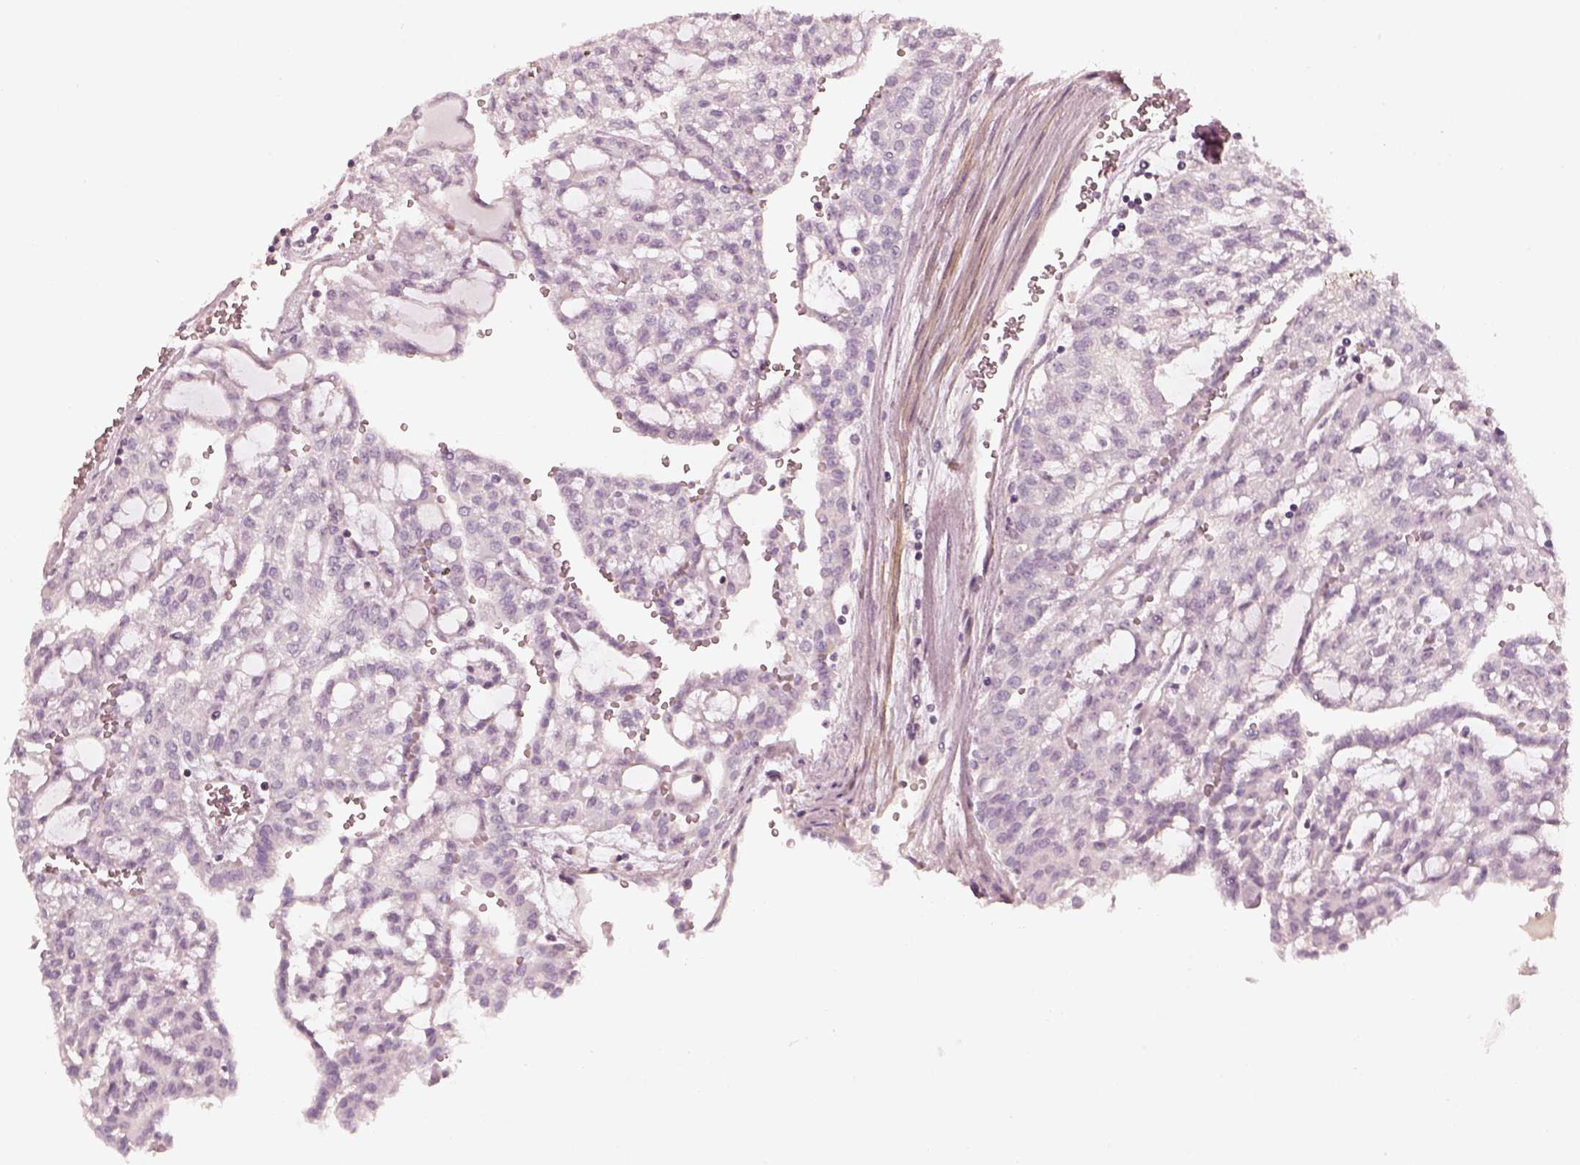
{"staining": {"intensity": "negative", "quantity": "none", "location": "none"}, "tissue": "renal cancer", "cell_type": "Tumor cells", "image_type": "cancer", "snomed": [{"axis": "morphology", "description": "Adenocarcinoma, NOS"}, {"axis": "topography", "description": "Kidney"}], "caption": "Protein analysis of adenocarcinoma (renal) demonstrates no significant positivity in tumor cells. (DAB (3,3'-diaminobenzidine) immunohistochemistry, high magnification).", "gene": "PRLHR", "patient": {"sex": "male", "age": 63}}